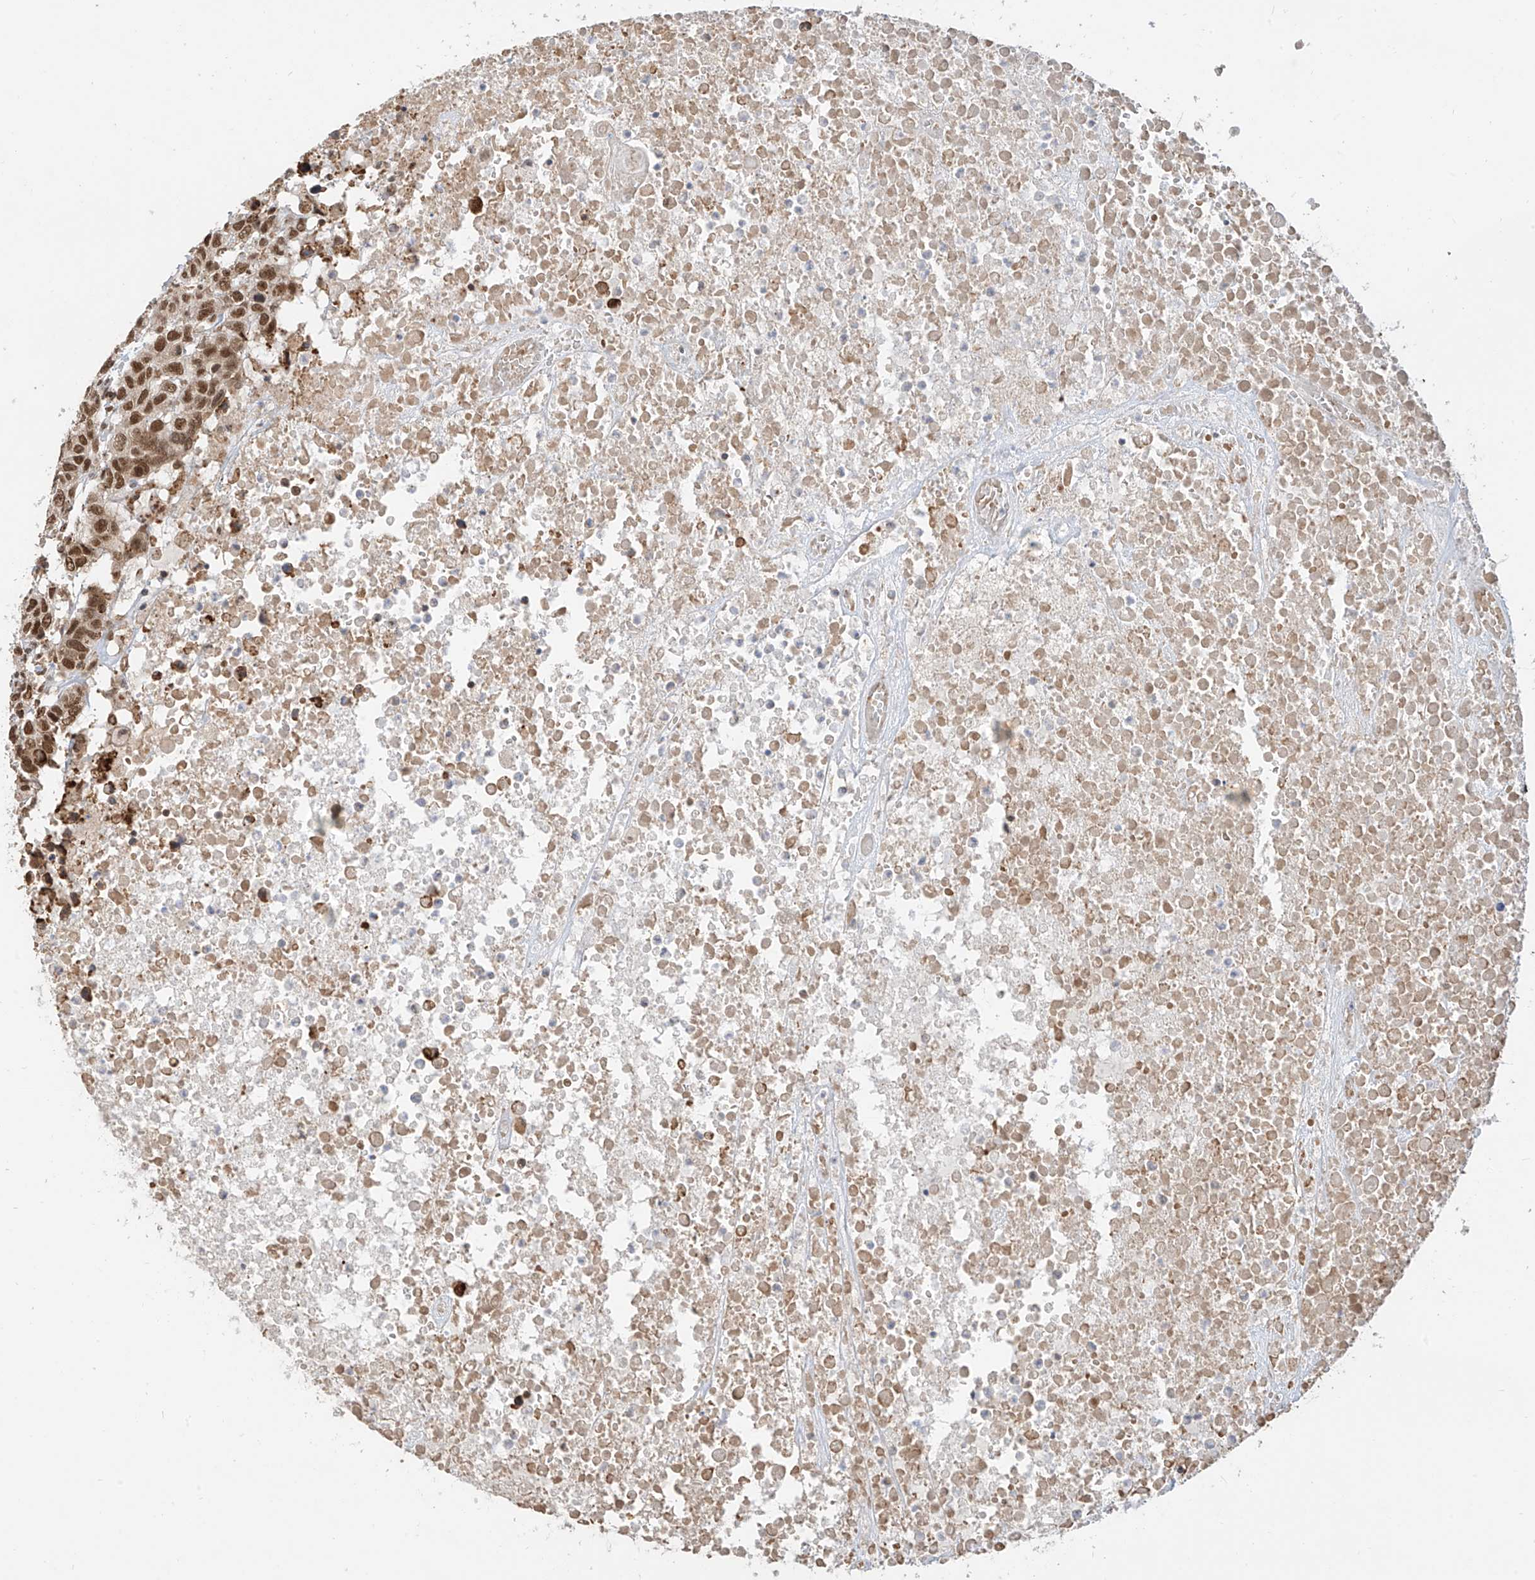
{"staining": {"intensity": "moderate", "quantity": ">75%", "location": "nuclear"}, "tissue": "head and neck cancer", "cell_type": "Tumor cells", "image_type": "cancer", "snomed": [{"axis": "morphology", "description": "Squamous cell carcinoma, NOS"}, {"axis": "topography", "description": "Head-Neck"}], "caption": "Immunohistochemistry staining of head and neck cancer (squamous cell carcinoma), which reveals medium levels of moderate nuclear staining in approximately >75% of tumor cells indicating moderate nuclear protein staining. The staining was performed using DAB (3,3'-diaminobenzidine) (brown) for protein detection and nuclei were counterstained in hematoxylin (blue).", "gene": "ZMYM2", "patient": {"sex": "male", "age": 66}}